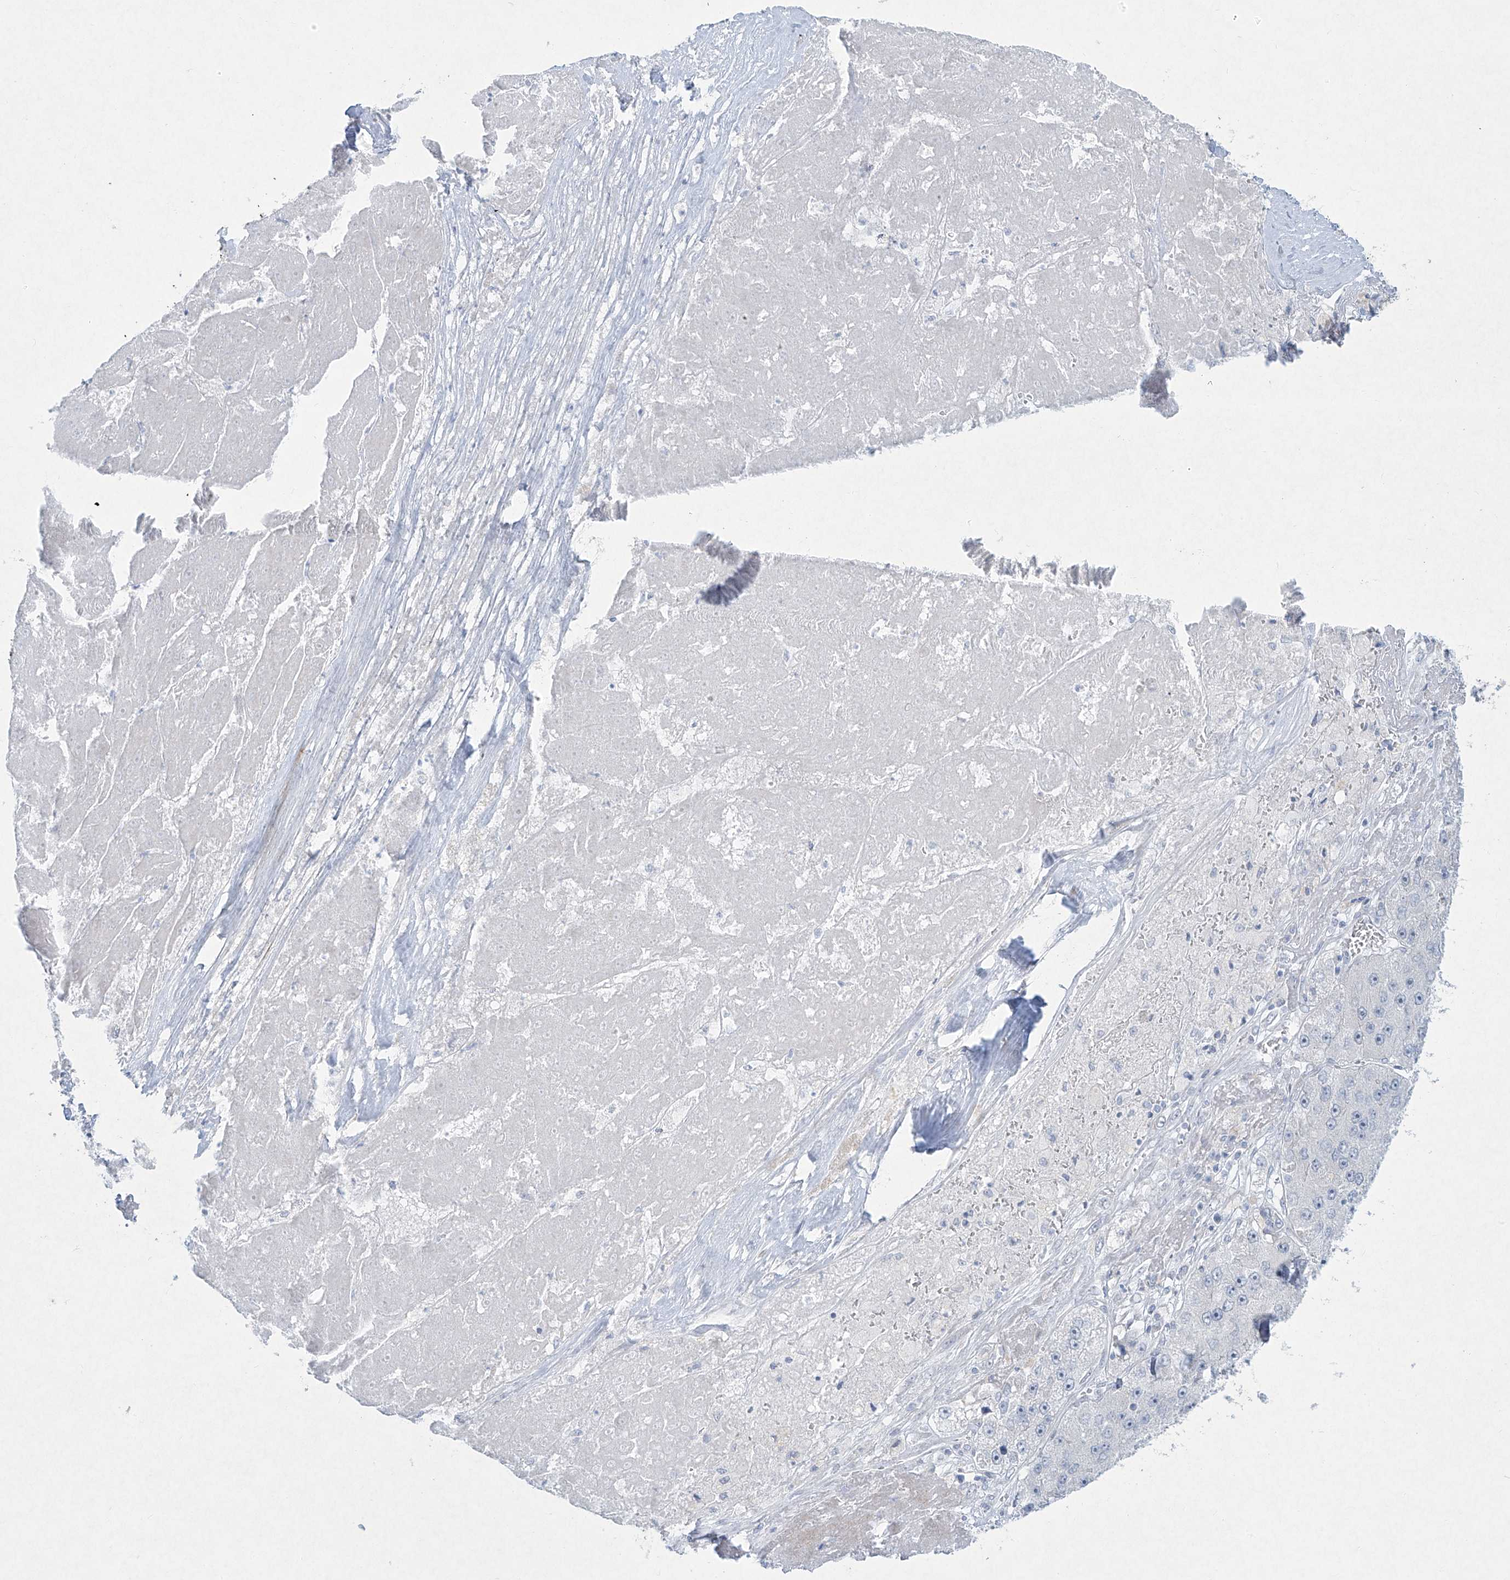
{"staining": {"intensity": "negative", "quantity": "none", "location": "none"}, "tissue": "liver cancer", "cell_type": "Tumor cells", "image_type": "cancer", "snomed": [{"axis": "morphology", "description": "Carcinoma, Hepatocellular, NOS"}, {"axis": "topography", "description": "Liver"}], "caption": "The image displays no staining of tumor cells in liver hepatocellular carcinoma.", "gene": "PAX6", "patient": {"sex": "female", "age": 73}}